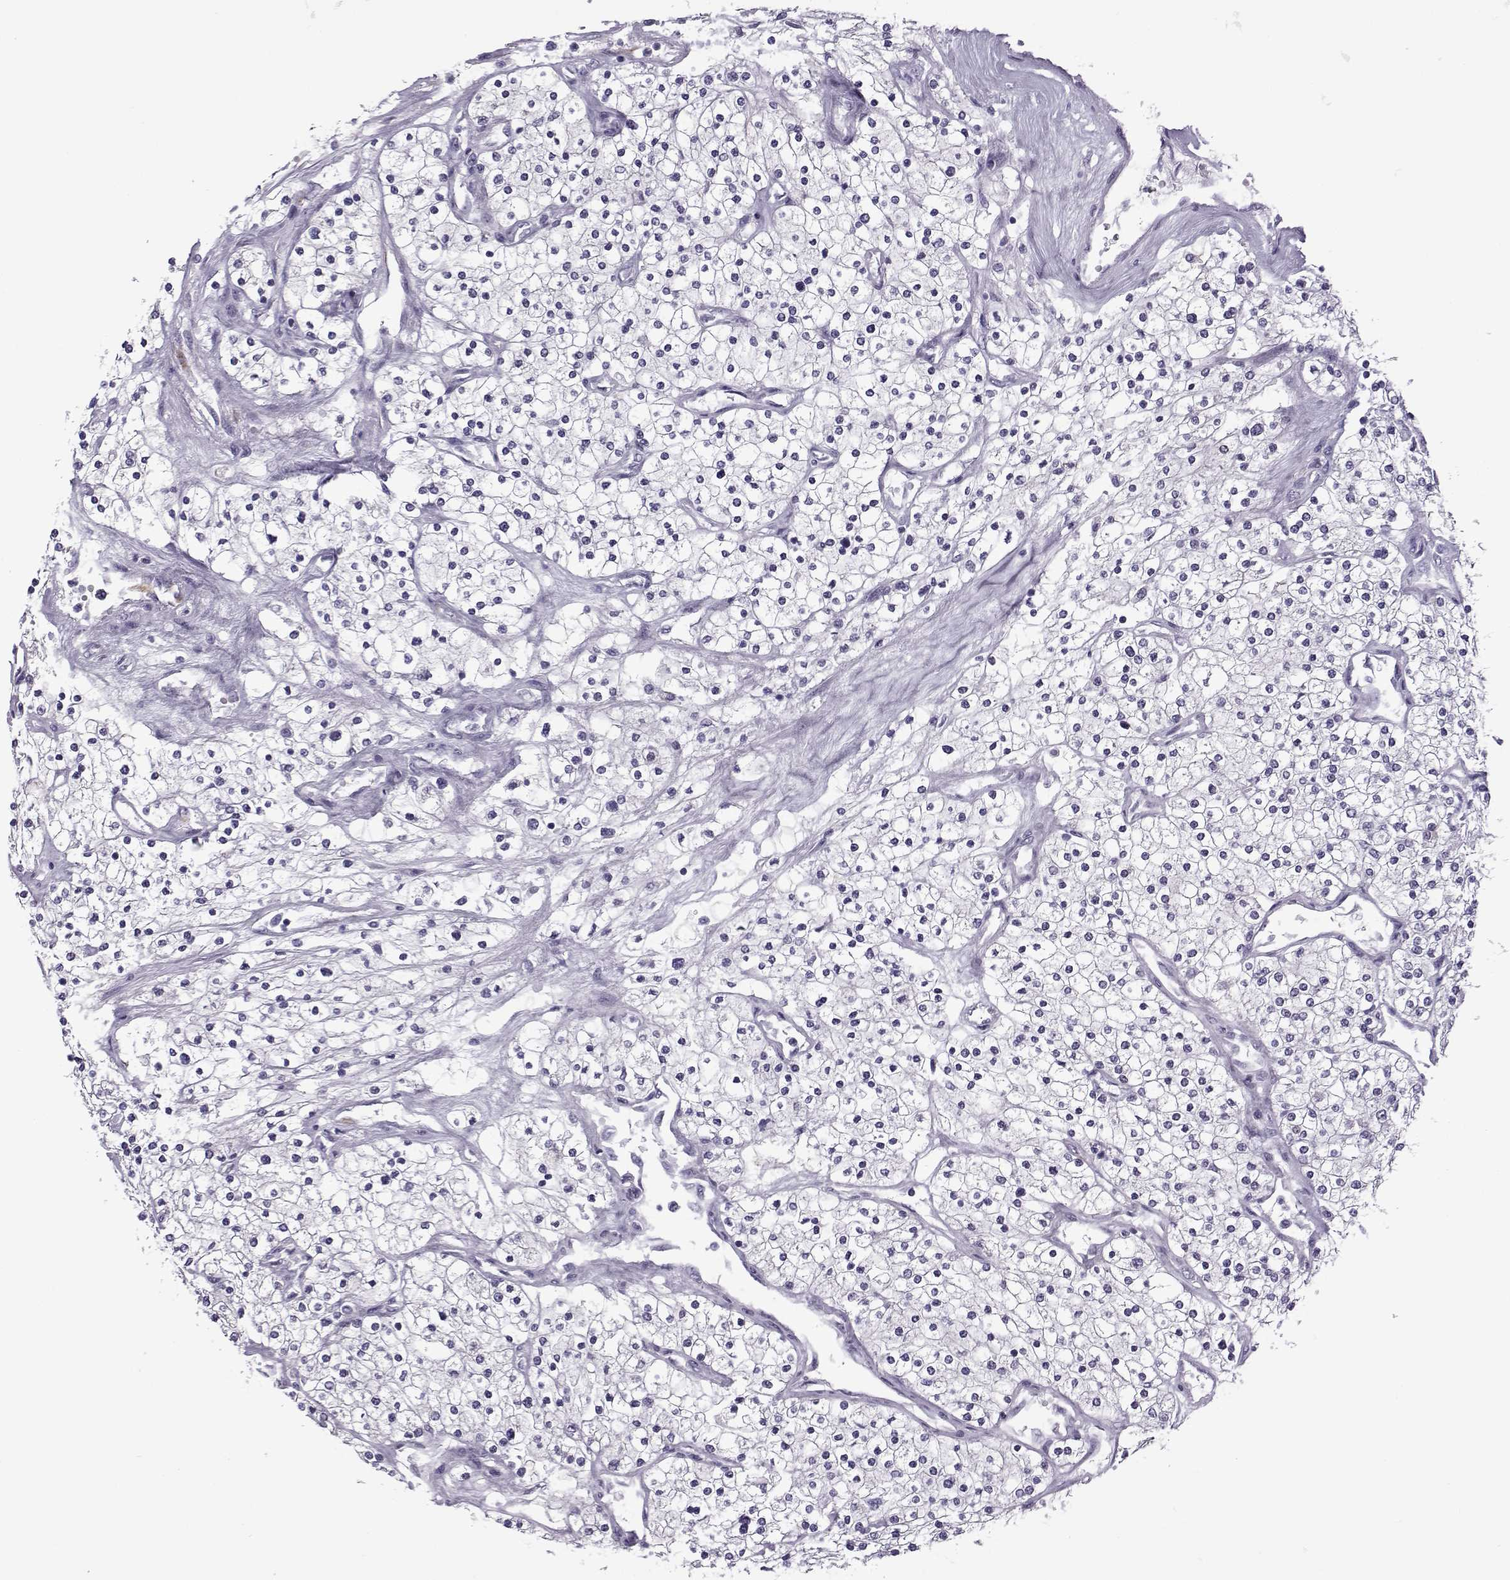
{"staining": {"intensity": "negative", "quantity": "none", "location": "none"}, "tissue": "renal cancer", "cell_type": "Tumor cells", "image_type": "cancer", "snomed": [{"axis": "morphology", "description": "Adenocarcinoma, NOS"}, {"axis": "topography", "description": "Kidney"}], "caption": "Immunohistochemistry (IHC) image of renal cancer stained for a protein (brown), which exhibits no expression in tumor cells.", "gene": "OIP5", "patient": {"sex": "male", "age": 80}}